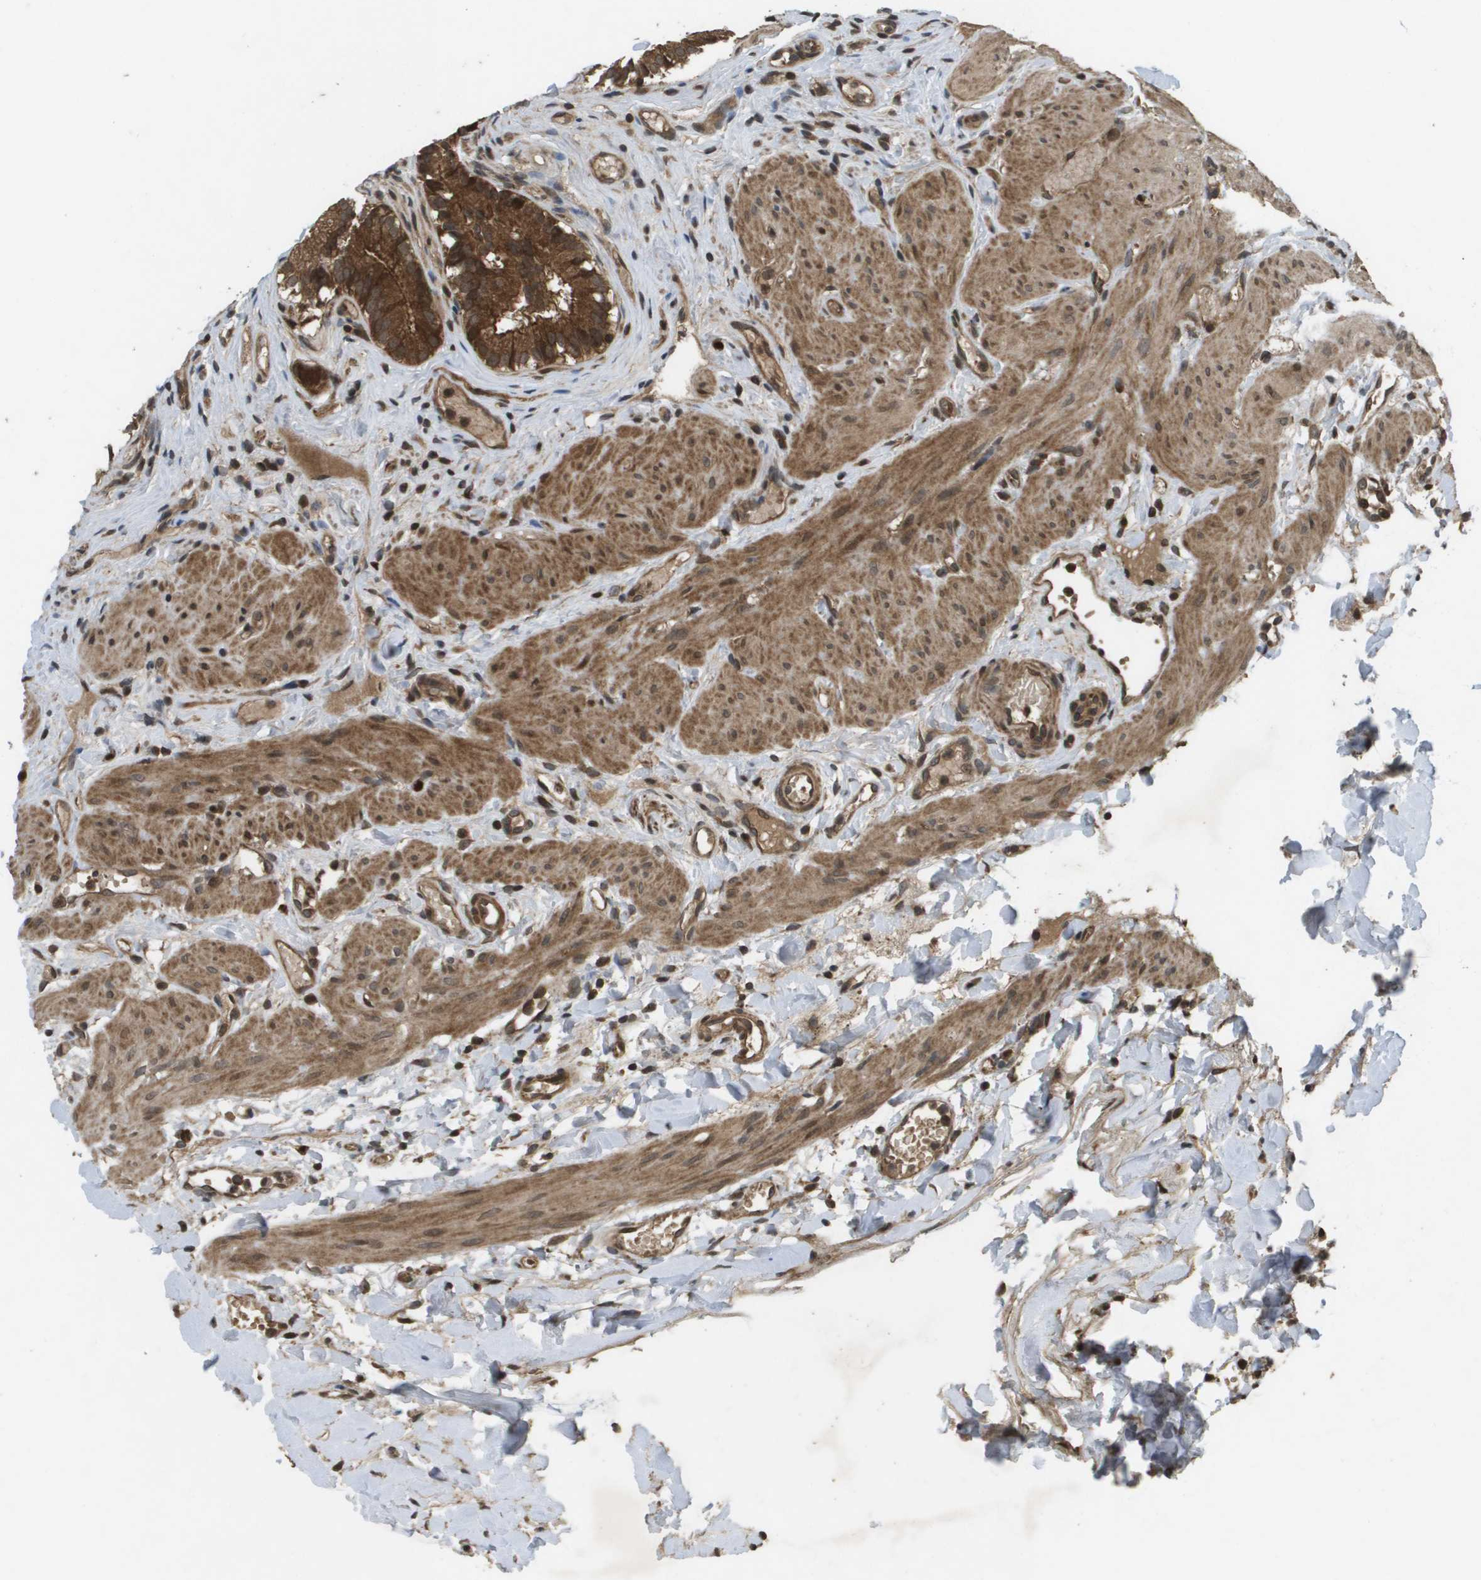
{"staining": {"intensity": "strong", "quantity": ">75%", "location": "cytoplasmic/membranous"}, "tissue": "gallbladder", "cell_type": "Glandular cells", "image_type": "normal", "snomed": [{"axis": "morphology", "description": "Normal tissue, NOS"}, {"axis": "topography", "description": "Gallbladder"}], "caption": "Immunohistochemistry (DAB) staining of normal human gallbladder displays strong cytoplasmic/membranous protein staining in about >75% of glandular cells. Using DAB (3,3'-diaminobenzidine) (brown) and hematoxylin (blue) stains, captured at high magnification using brightfield microscopy.", "gene": "KIF11", "patient": {"sex": "female", "age": 26}}